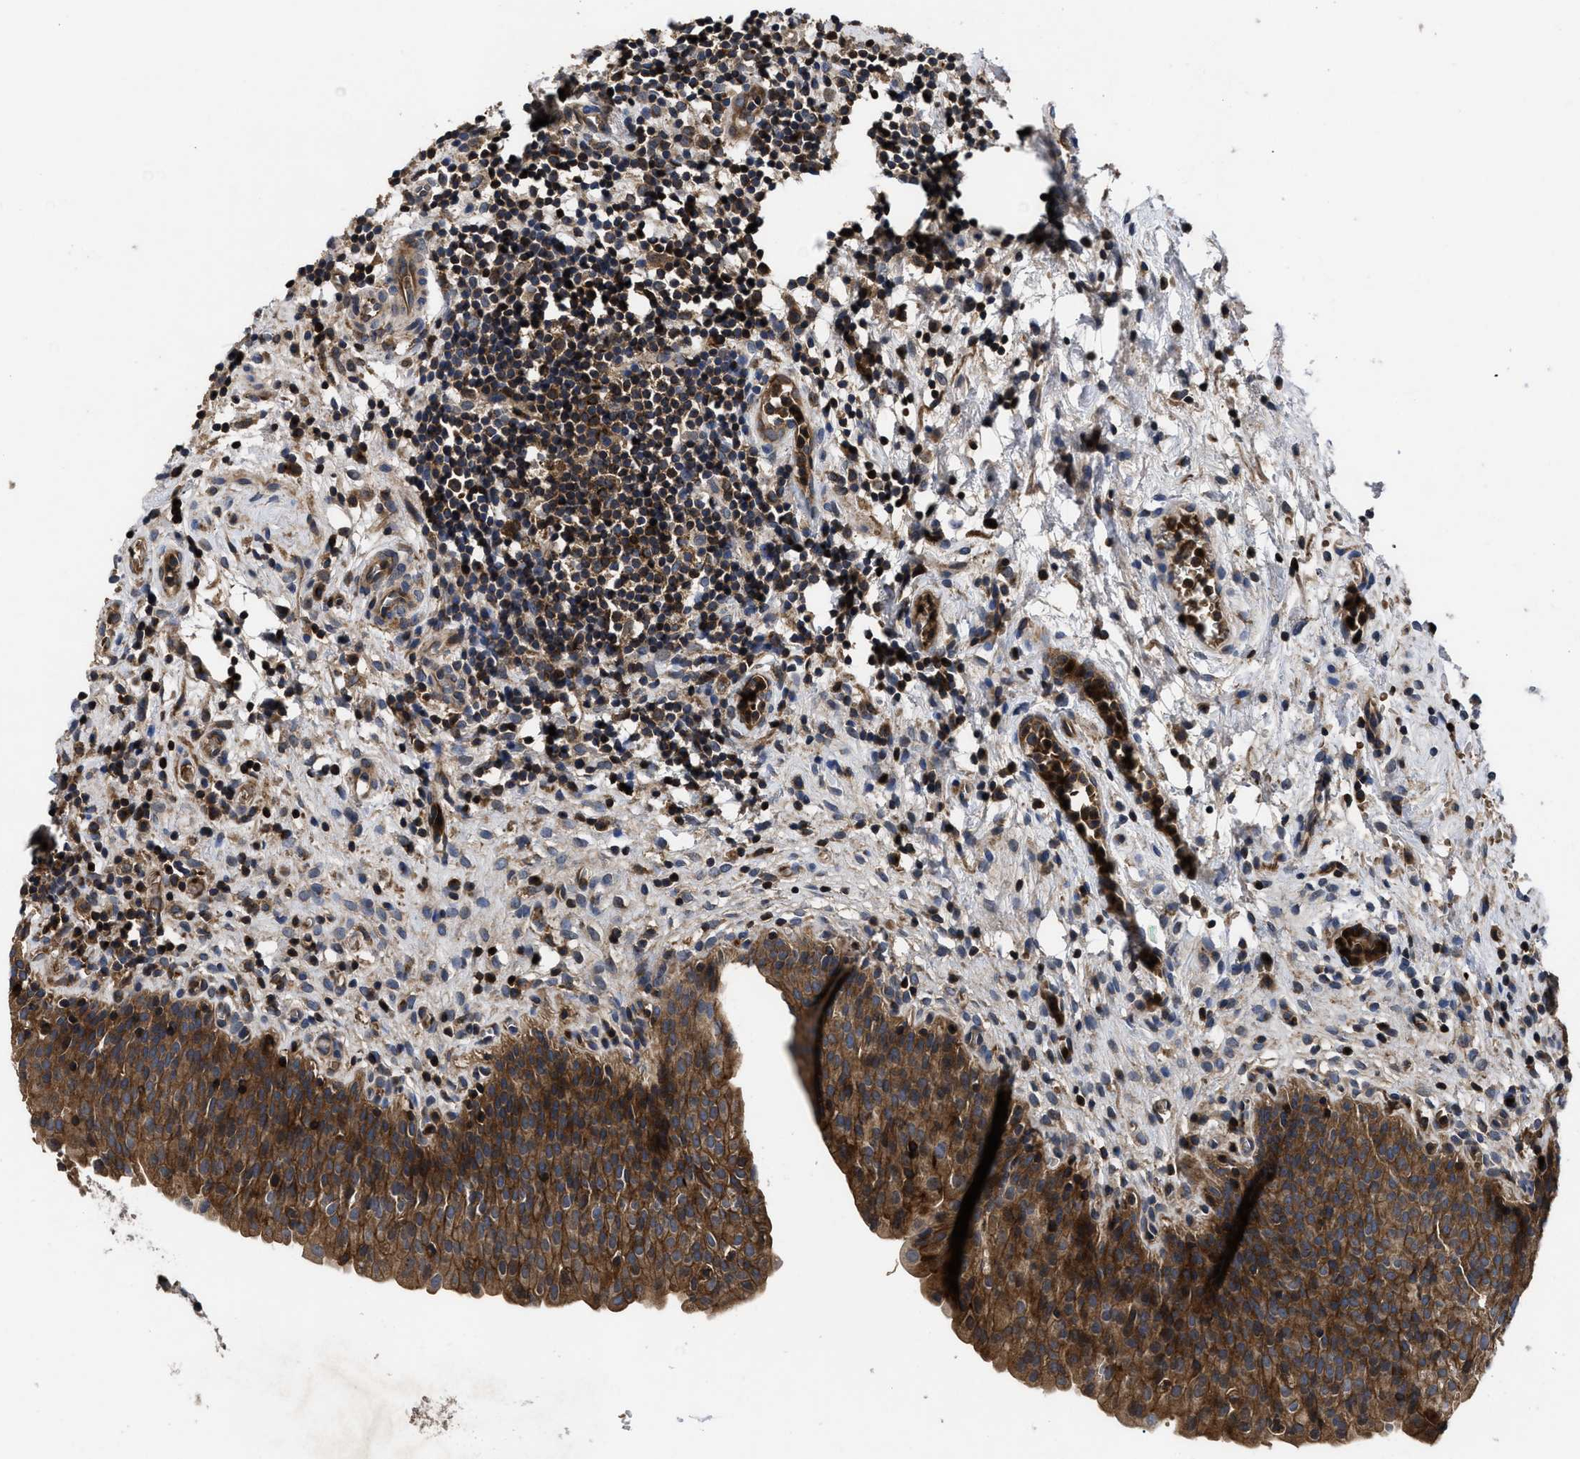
{"staining": {"intensity": "strong", "quantity": ">75%", "location": "cytoplasmic/membranous"}, "tissue": "urinary bladder", "cell_type": "Urothelial cells", "image_type": "normal", "snomed": [{"axis": "morphology", "description": "Normal tissue, NOS"}, {"axis": "topography", "description": "Urinary bladder"}], "caption": "IHC of unremarkable human urinary bladder displays high levels of strong cytoplasmic/membranous positivity in approximately >75% of urothelial cells.", "gene": "YBEY", "patient": {"sex": "male", "age": 37}}